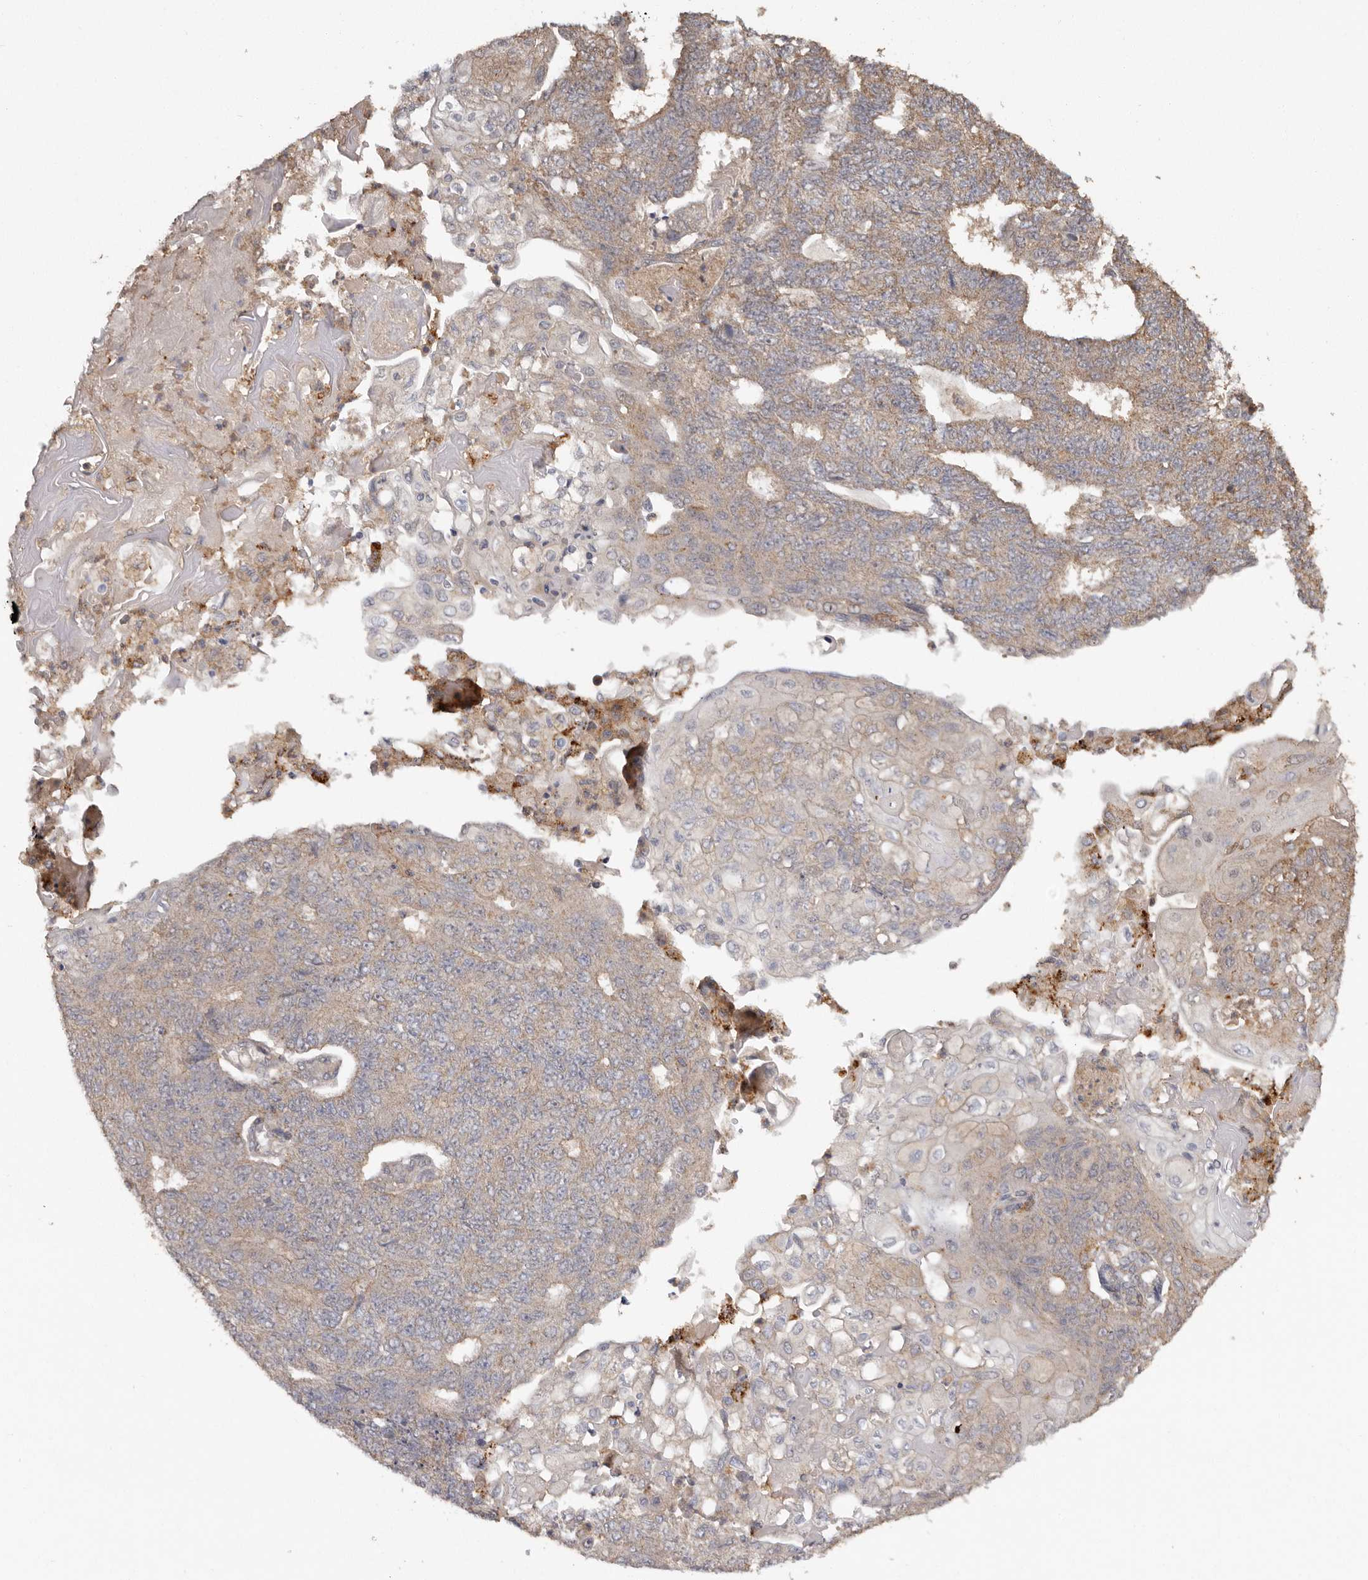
{"staining": {"intensity": "weak", "quantity": "25%-75%", "location": "cytoplasmic/membranous"}, "tissue": "endometrial cancer", "cell_type": "Tumor cells", "image_type": "cancer", "snomed": [{"axis": "morphology", "description": "Adenocarcinoma, NOS"}, {"axis": "topography", "description": "Endometrium"}], "caption": "Human adenocarcinoma (endometrial) stained for a protein (brown) shows weak cytoplasmic/membranous positive expression in approximately 25%-75% of tumor cells.", "gene": "RWDD1", "patient": {"sex": "female", "age": 32}}